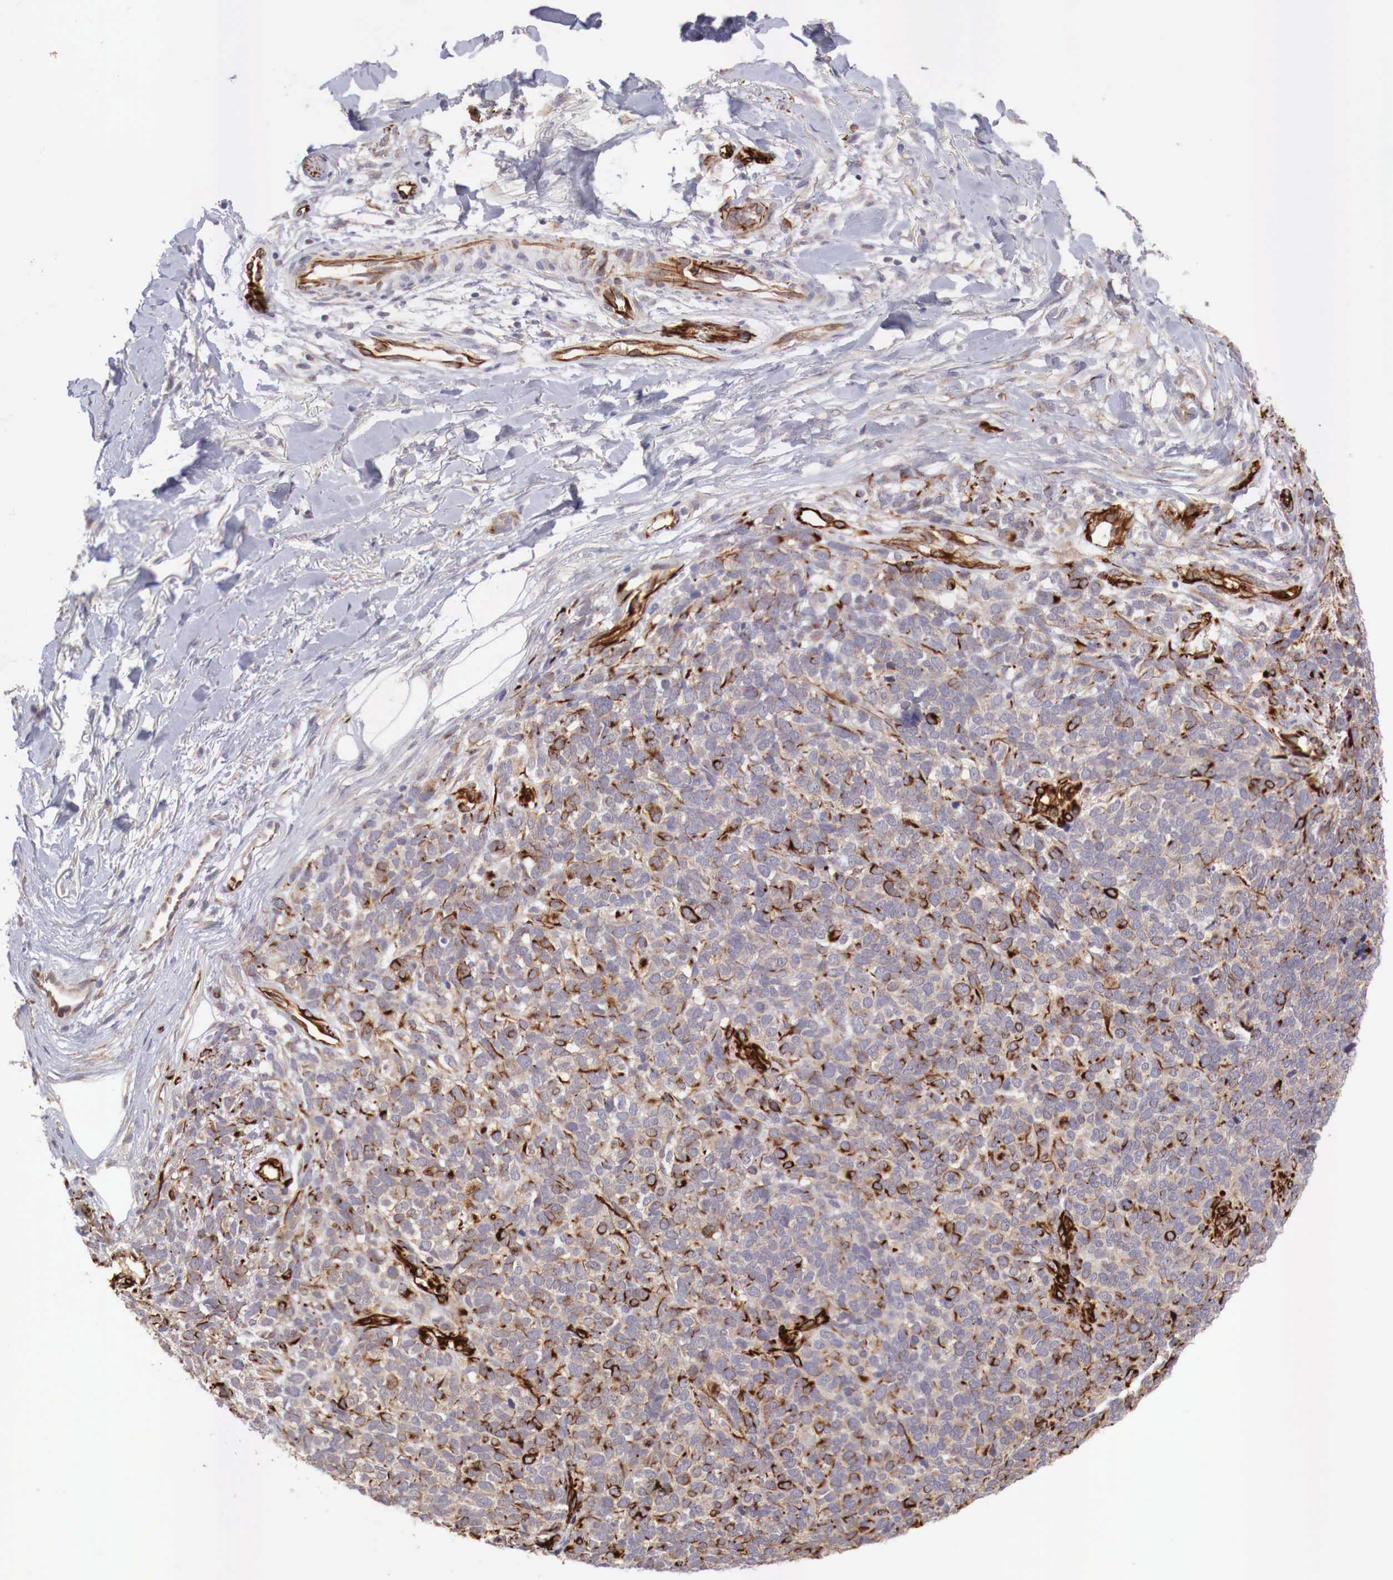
{"staining": {"intensity": "weak", "quantity": "25%-75%", "location": "cytoplasmic/membranous"}, "tissue": "melanoma", "cell_type": "Tumor cells", "image_type": "cancer", "snomed": [{"axis": "morphology", "description": "Malignant melanoma, NOS"}, {"axis": "topography", "description": "Skin"}], "caption": "Protein staining of malignant melanoma tissue exhibits weak cytoplasmic/membranous positivity in about 25%-75% of tumor cells.", "gene": "WT1", "patient": {"sex": "female", "age": 85}}